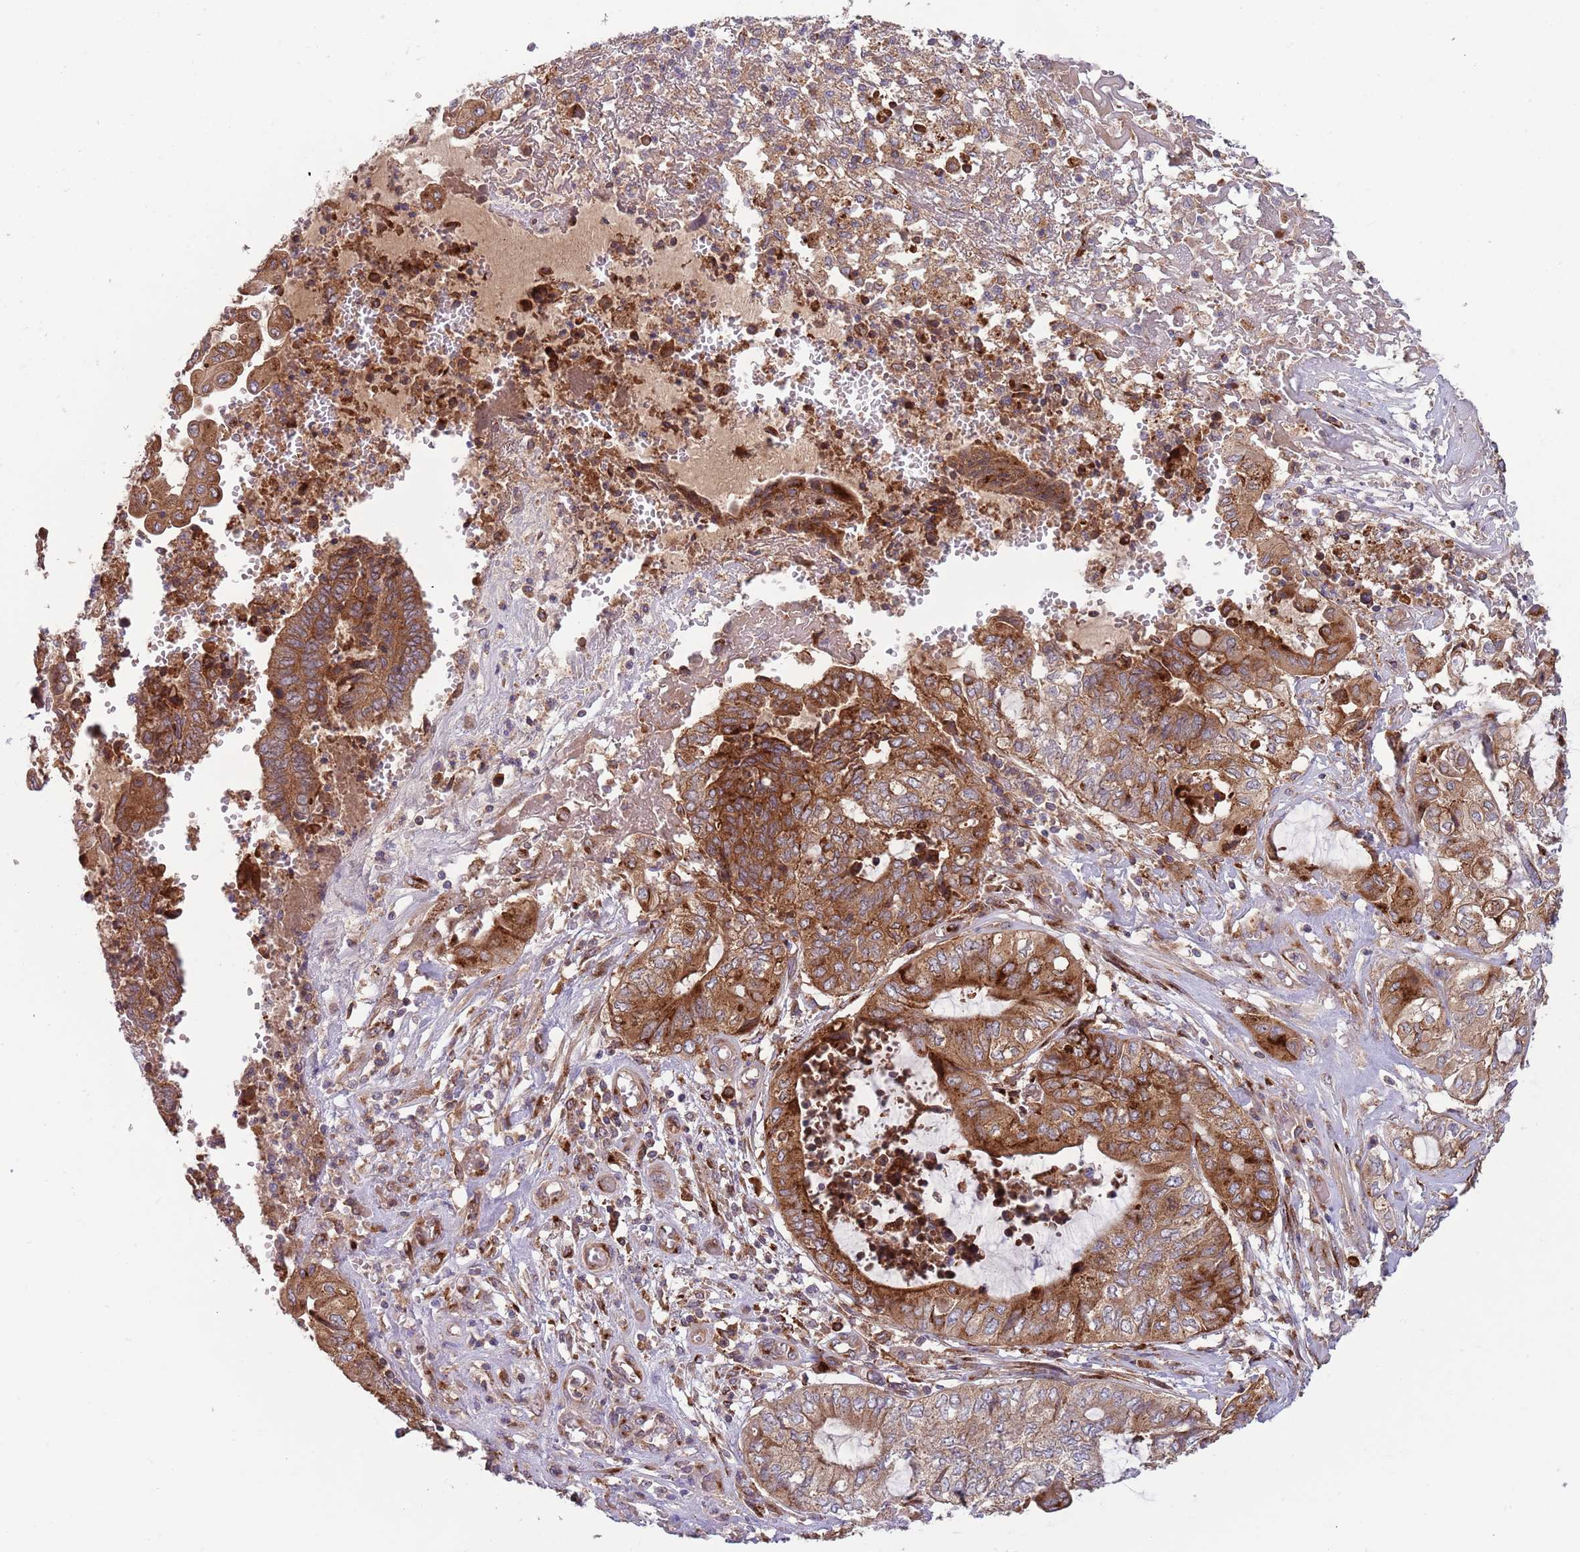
{"staining": {"intensity": "strong", "quantity": ">75%", "location": "cytoplasmic/membranous"}, "tissue": "endometrial cancer", "cell_type": "Tumor cells", "image_type": "cancer", "snomed": [{"axis": "morphology", "description": "Adenocarcinoma, NOS"}, {"axis": "topography", "description": "Uterus"}, {"axis": "topography", "description": "Endometrium"}], "caption": "Protein expression analysis of endometrial cancer (adenocarcinoma) shows strong cytoplasmic/membranous staining in approximately >75% of tumor cells.", "gene": "BTBD7", "patient": {"sex": "female", "age": 70}}